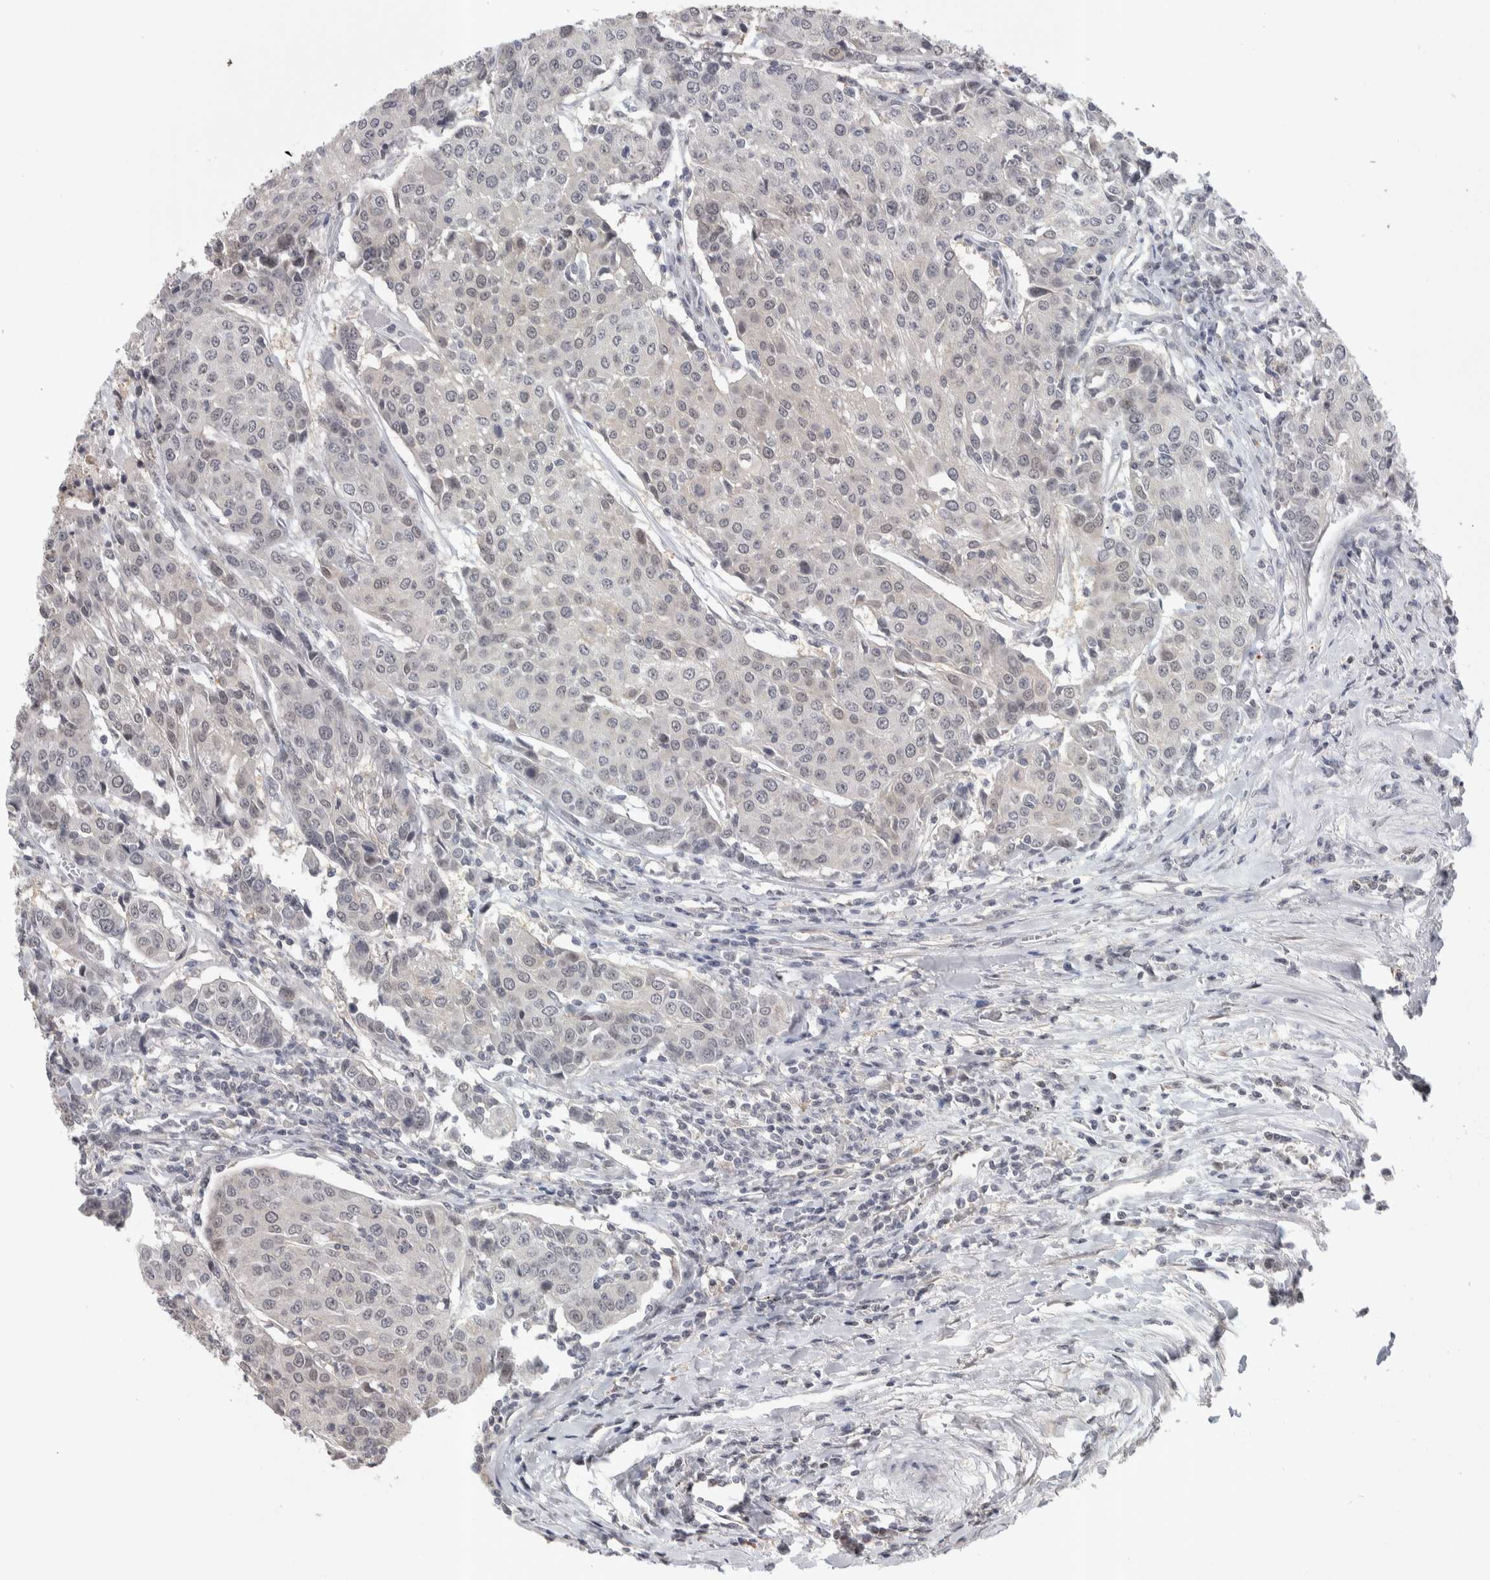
{"staining": {"intensity": "negative", "quantity": "none", "location": "none"}, "tissue": "urothelial cancer", "cell_type": "Tumor cells", "image_type": "cancer", "snomed": [{"axis": "morphology", "description": "Urothelial carcinoma, High grade"}, {"axis": "topography", "description": "Urinary bladder"}], "caption": "The micrograph exhibits no staining of tumor cells in urothelial cancer.", "gene": "ZSCAN21", "patient": {"sex": "female", "age": 85}}